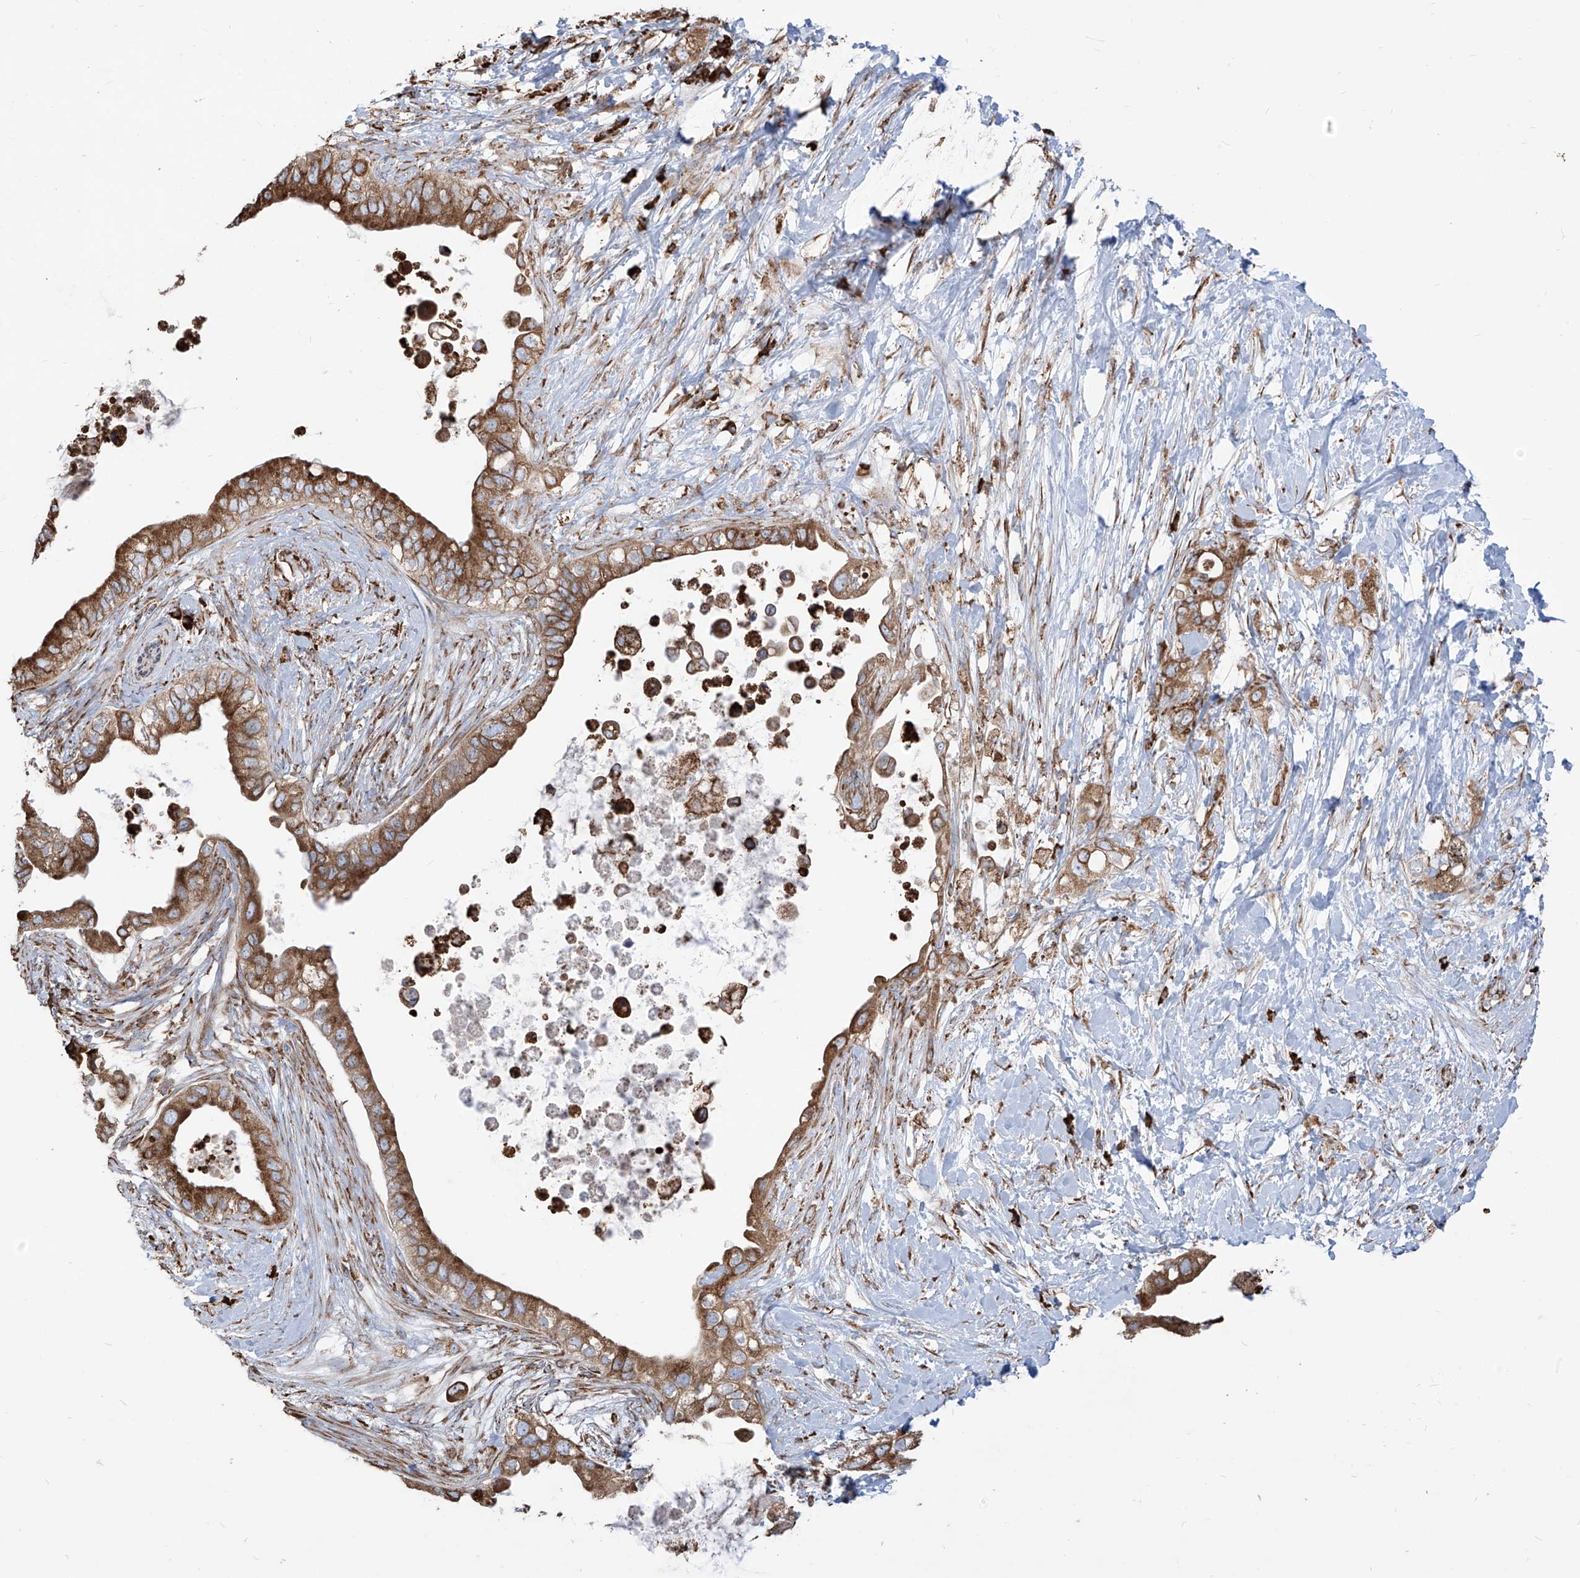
{"staining": {"intensity": "moderate", "quantity": ">75%", "location": "cytoplasmic/membranous"}, "tissue": "pancreatic cancer", "cell_type": "Tumor cells", "image_type": "cancer", "snomed": [{"axis": "morphology", "description": "Adenocarcinoma, NOS"}, {"axis": "topography", "description": "Pancreas"}], "caption": "This photomicrograph shows IHC staining of human pancreatic cancer (adenocarcinoma), with medium moderate cytoplasmic/membranous staining in approximately >75% of tumor cells.", "gene": "PDIA6", "patient": {"sex": "female", "age": 56}}